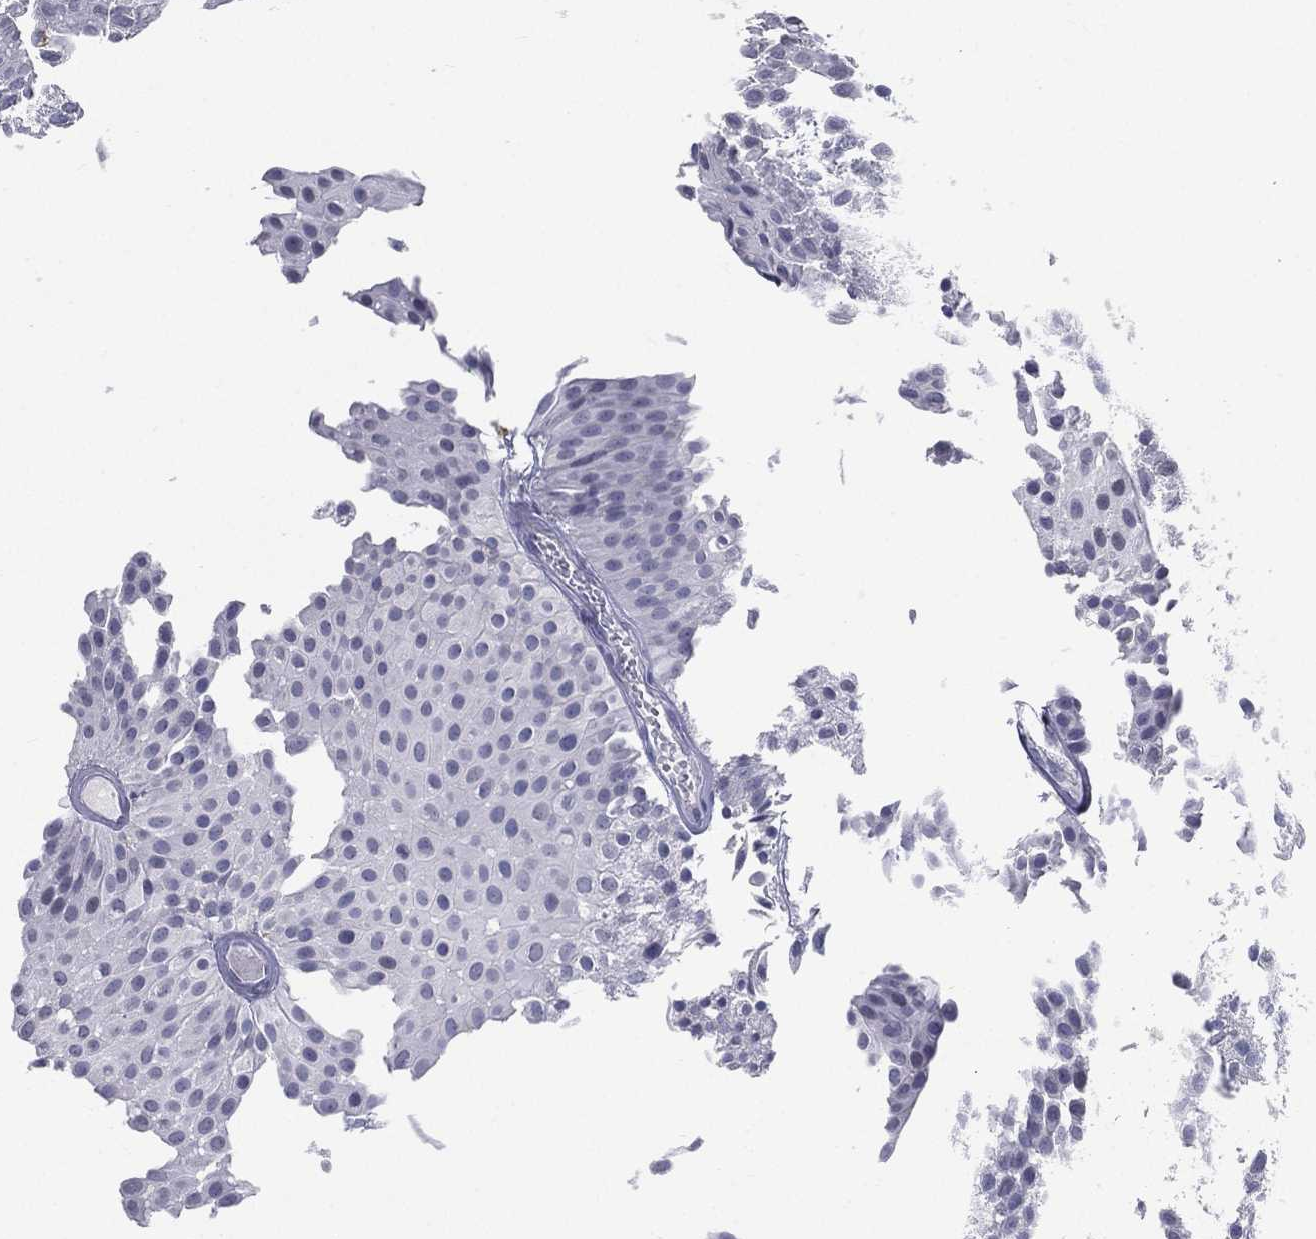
{"staining": {"intensity": "negative", "quantity": "none", "location": "none"}, "tissue": "urothelial cancer", "cell_type": "Tumor cells", "image_type": "cancer", "snomed": [{"axis": "morphology", "description": "Urothelial carcinoma, Low grade"}, {"axis": "topography", "description": "Urinary bladder"}], "caption": "Histopathology image shows no protein expression in tumor cells of urothelial cancer tissue.", "gene": "EVI2B", "patient": {"sex": "male", "age": 64}}